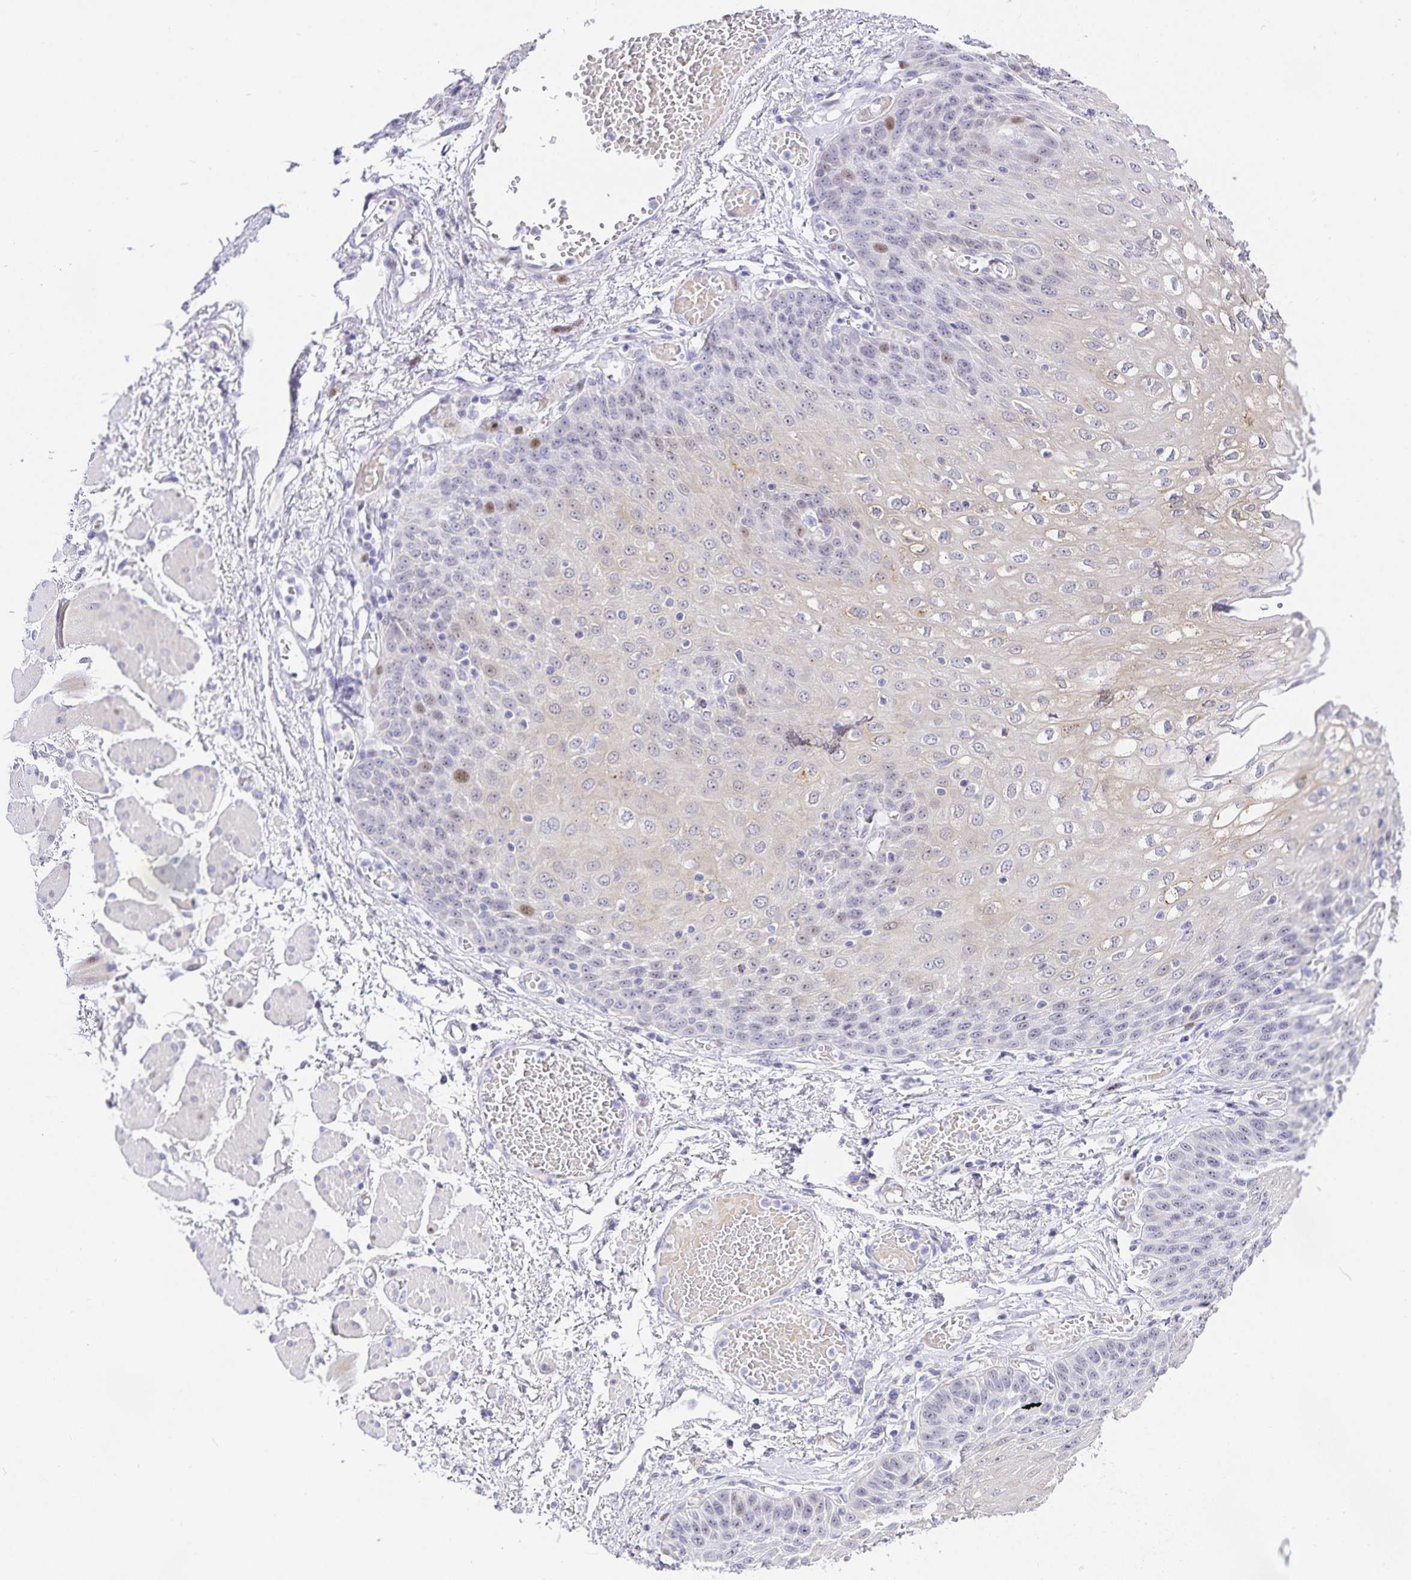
{"staining": {"intensity": "moderate", "quantity": "<25%", "location": "cytoplasmic/membranous,nuclear"}, "tissue": "esophagus", "cell_type": "Squamous epithelial cells", "image_type": "normal", "snomed": [{"axis": "morphology", "description": "Normal tissue, NOS"}, {"axis": "morphology", "description": "Adenocarcinoma, NOS"}, {"axis": "topography", "description": "Esophagus"}], "caption": "DAB (3,3'-diaminobenzidine) immunohistochemical staining of unremarkable esophagus shows moderate cytoplasmic/membranous,nuclear protein expression in approximately <25% of squamous epithelial cells. (Brightfield microscopy of DAB IHC at high magnification).", "gene": "KBTBD13", "patient": {"sex": "male", "age": 81}}